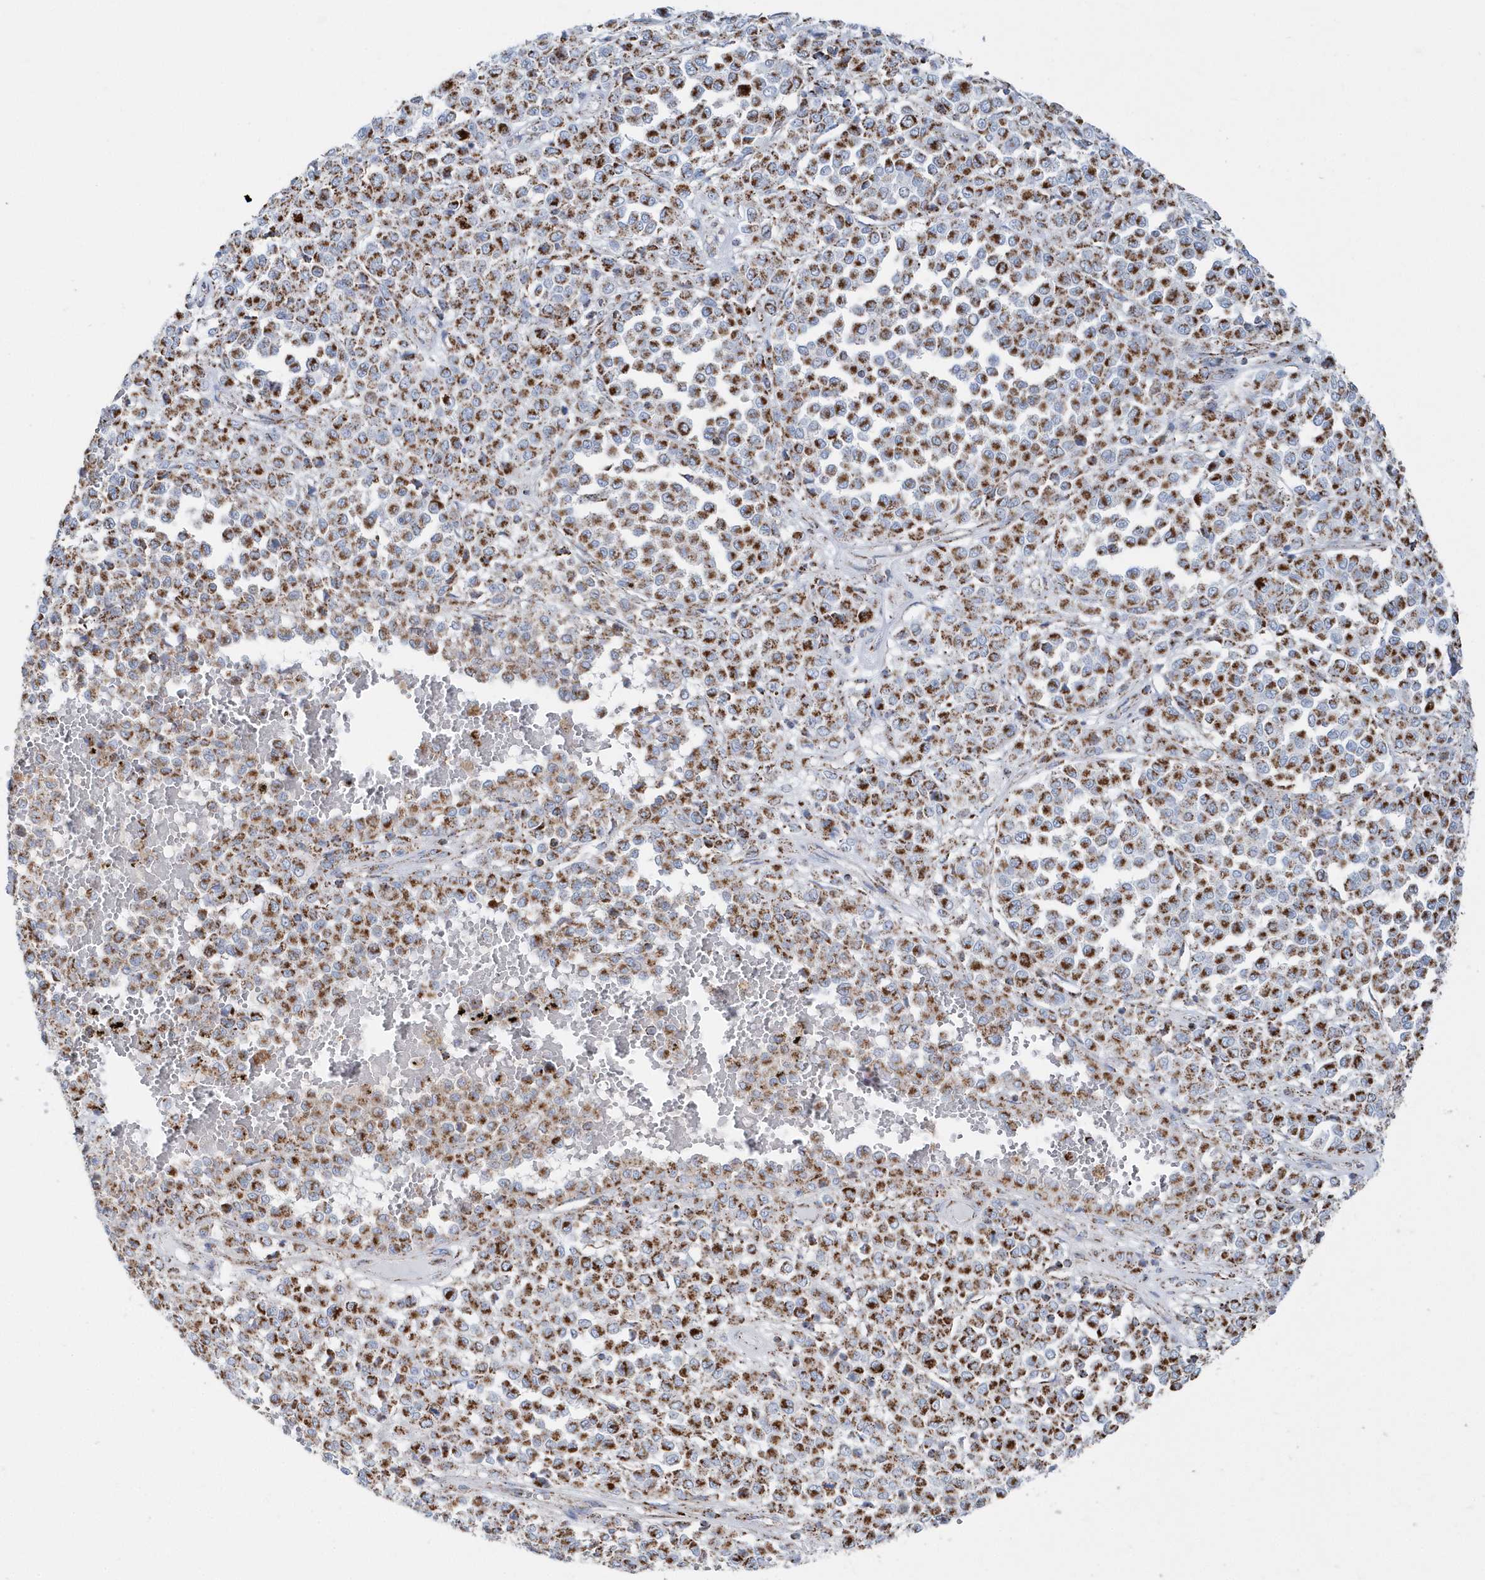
{"staining": {"intensity": "moderate", "quantity": ">75%", "location": "cytoplasmic/membranous"}, "tissue": "melanoma", "cell_type": "Tumor cells", "image_type": "cancer", "snomed": [{"axis": "morphology", "description": "Malignant melanoma, Metastatic site"}, {"axis": "topography", "description": "Pancreas"}], "caption": "Moderate cytoplasmic/membranous expression for a protein is seen in approximately >75% of tumor cells of malignant melanoma (metastatic site) using immunohistochemistry.", "gene": "TMCO6", "patient": {"sex": "female", "age": 30}}